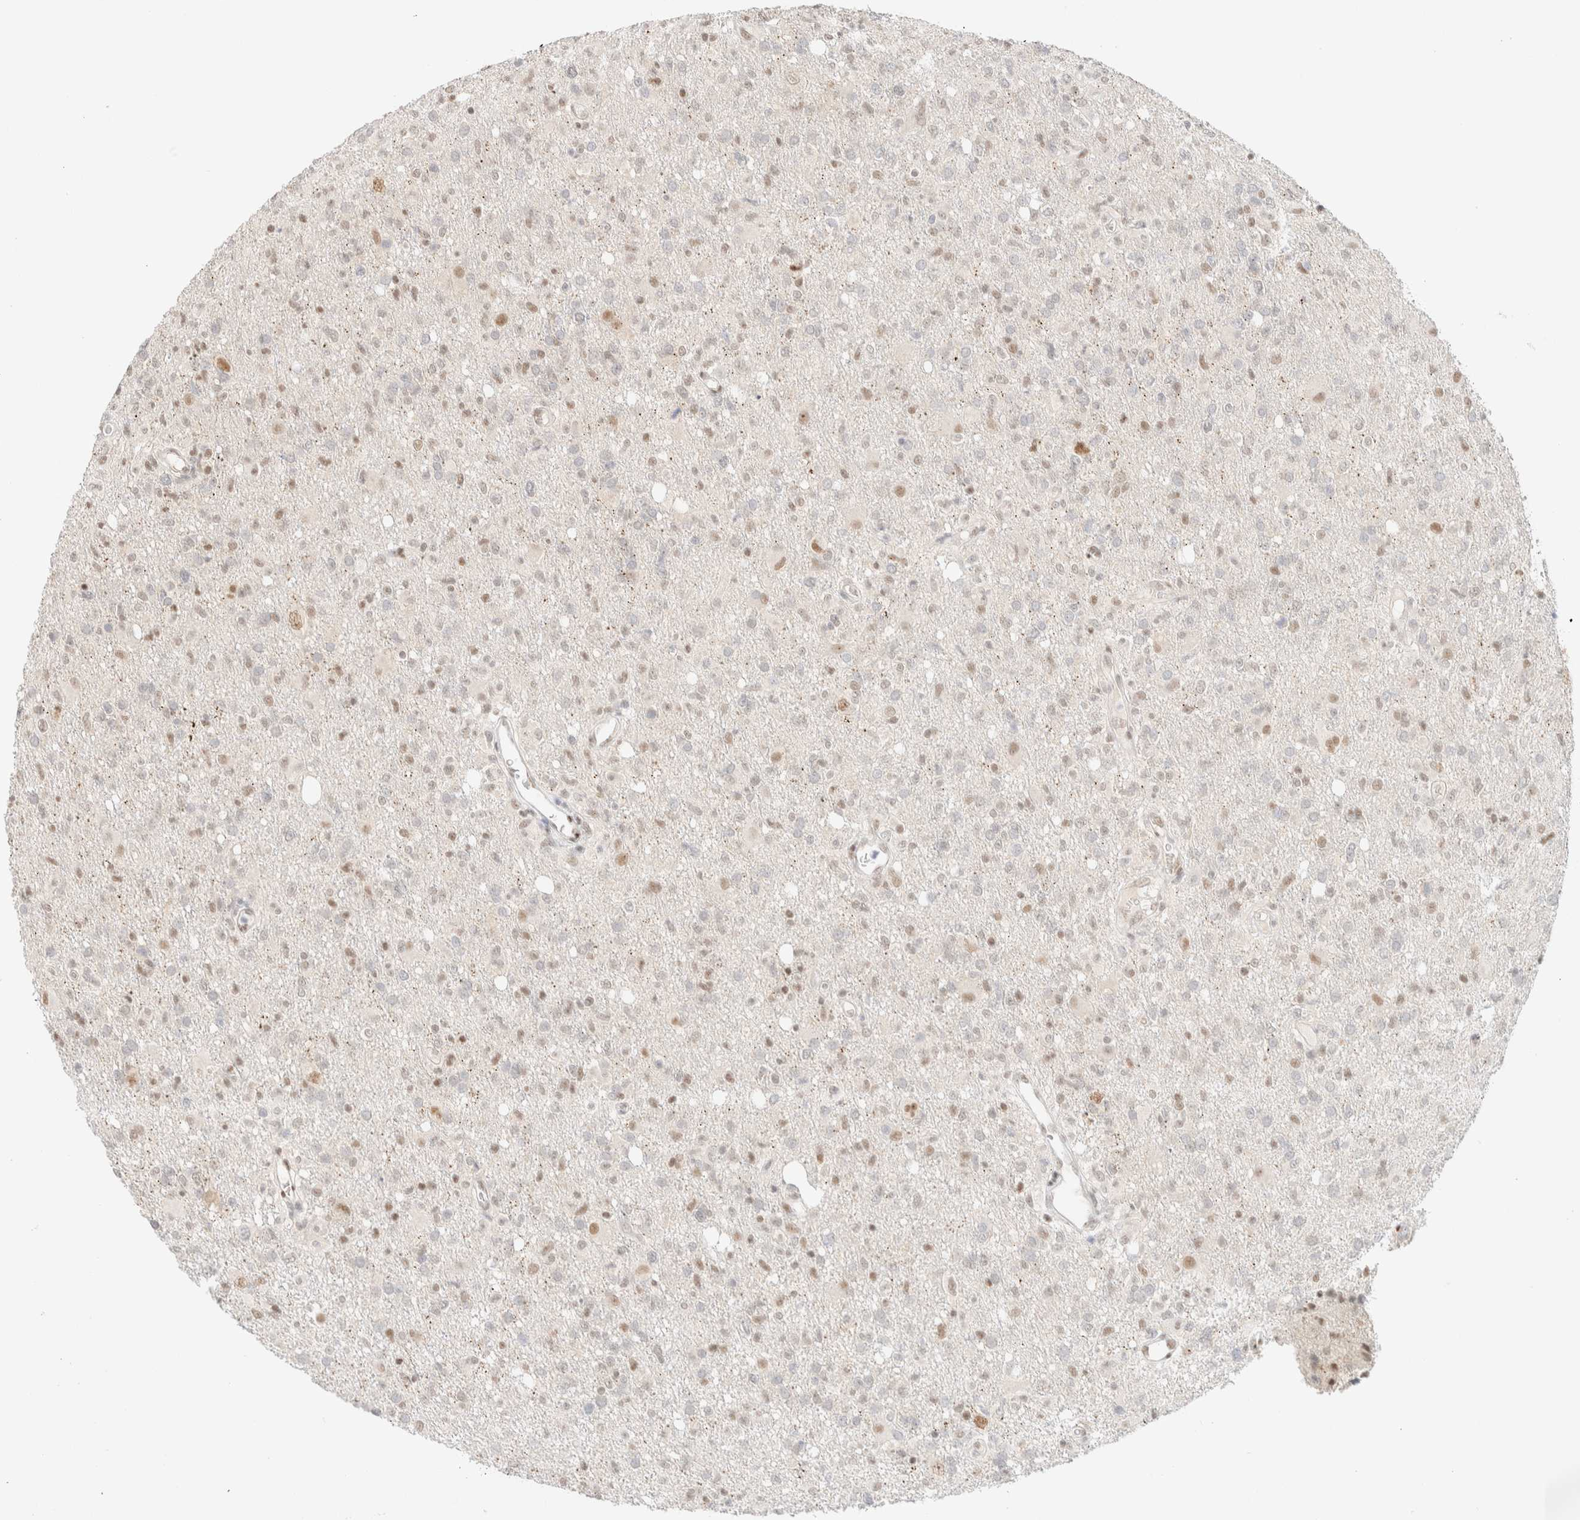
{"staining": {"intensity": "weak", "quantity": "25%-75%", "location": "nuclear"}, "tissue": "glioma", "cell_type": "Tumor cells", "image_type": "cancer", "snomed": [{"axis": "morphology", "description": "Glioma, malignant, High grade"}, {"axis": "topography", "description": "Brain"}], "caption": "This histopathology image reveals immunohistochemistry (IHC) staining of glioma, with low weak nuclear expression in about 25%-75% of tumor cells.", "gene": "PYGO2", "patient": {"sex": "female", "age": 57}}